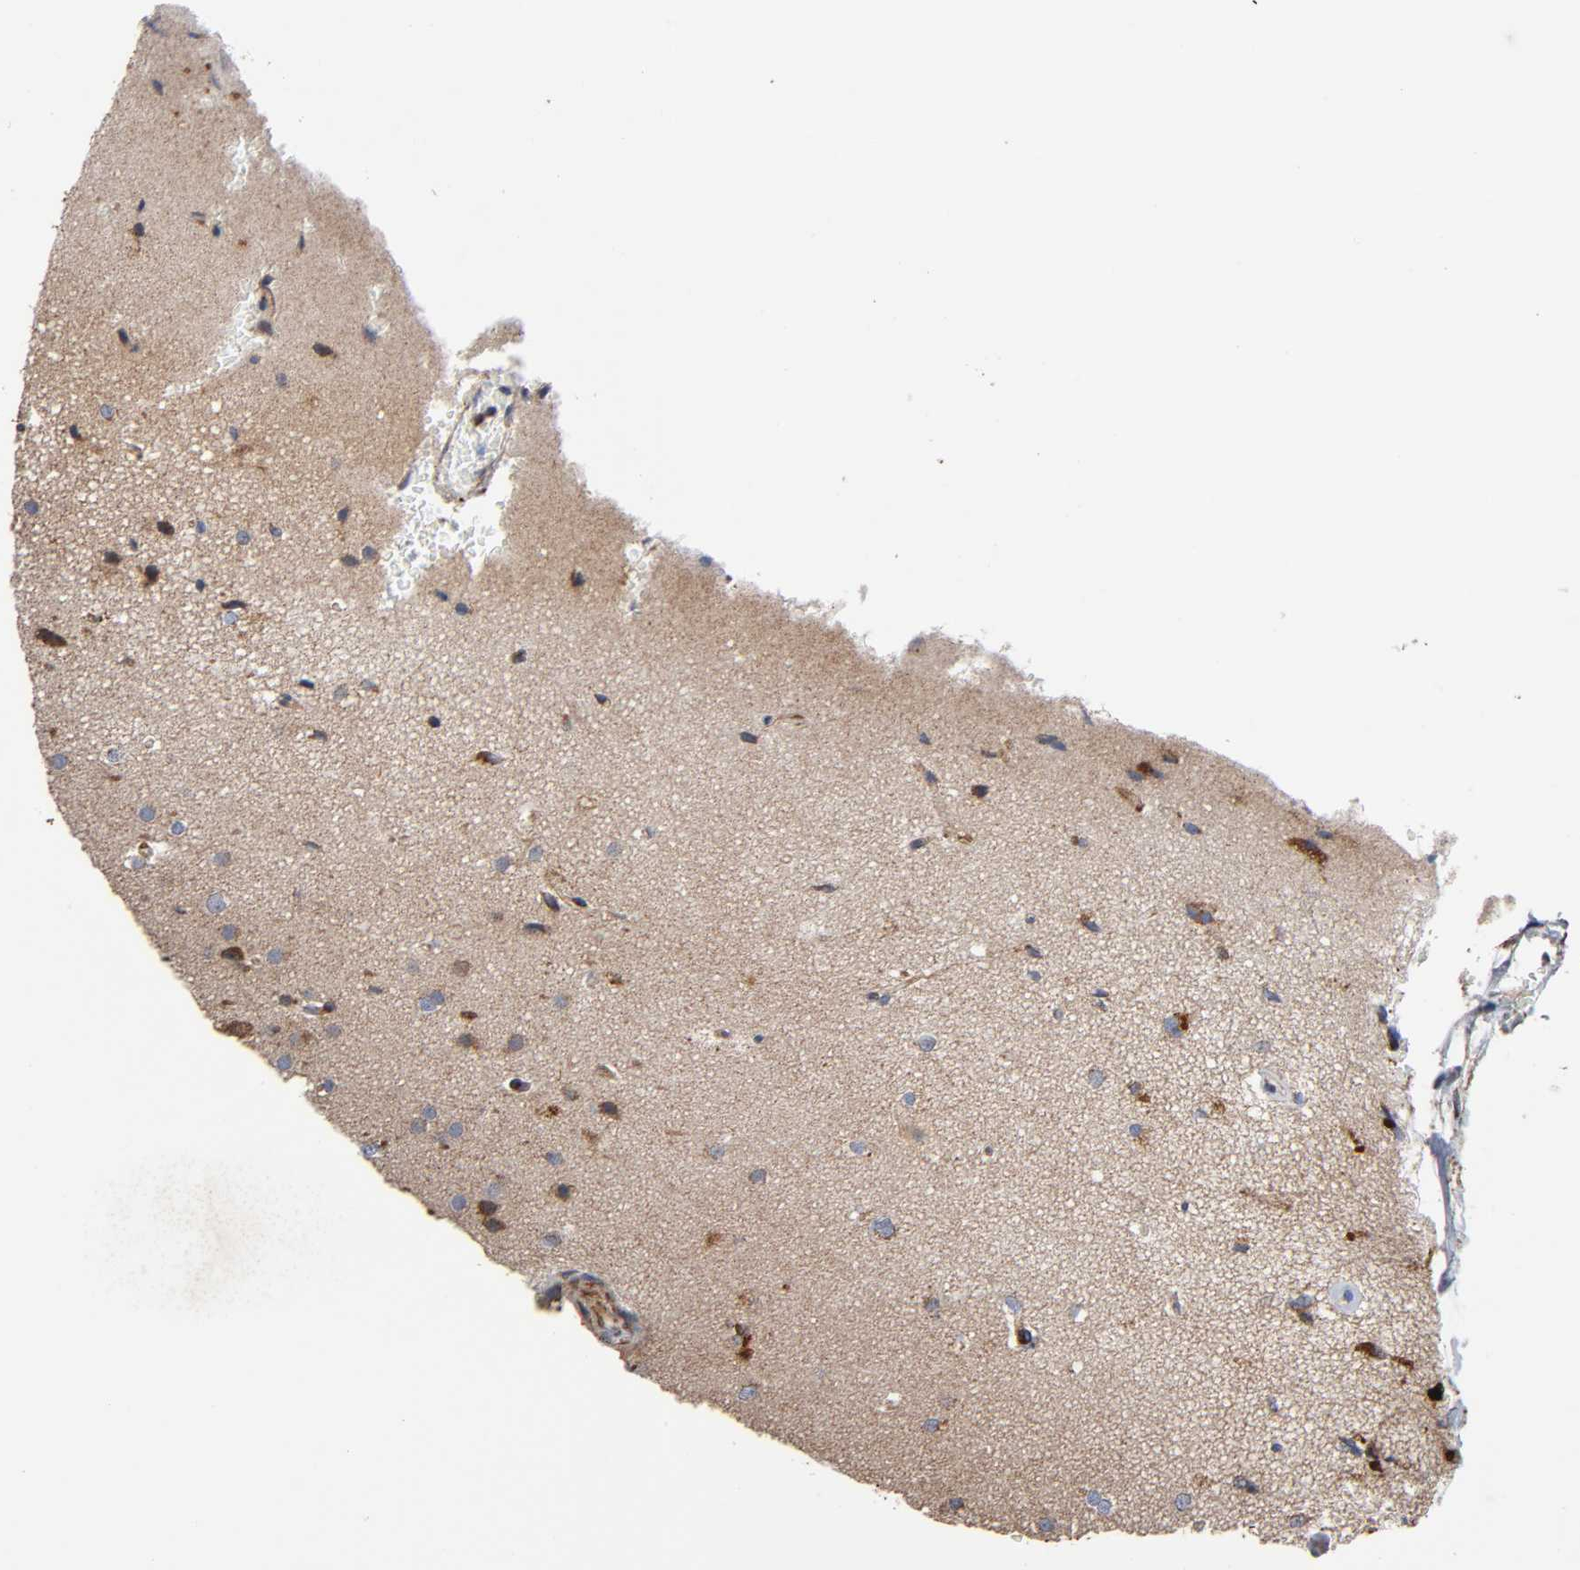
{"staining": {"intensity": "strong", "quantity": "25%-75%", "location": "cytoplasmic/membranous"}, "tissue": "glioma", "cell_type": "Tumor cells", "image_type": "cancer", "snomed": [{"axis": "morphology", "description": "Glioma, malignant, Low grade"}, {"axis": "topography", "description": "Cerebral cortex"}], "caption": "High-power microscopy captured an immunohistochemistry image of low-grade glioma (malignant), revealing strong cytoplasmic/membranous expression in approximately 25%-75% of tumor cells.", "gene": "MAP3K1", "patient": {"sex": "female", "age": 47}}